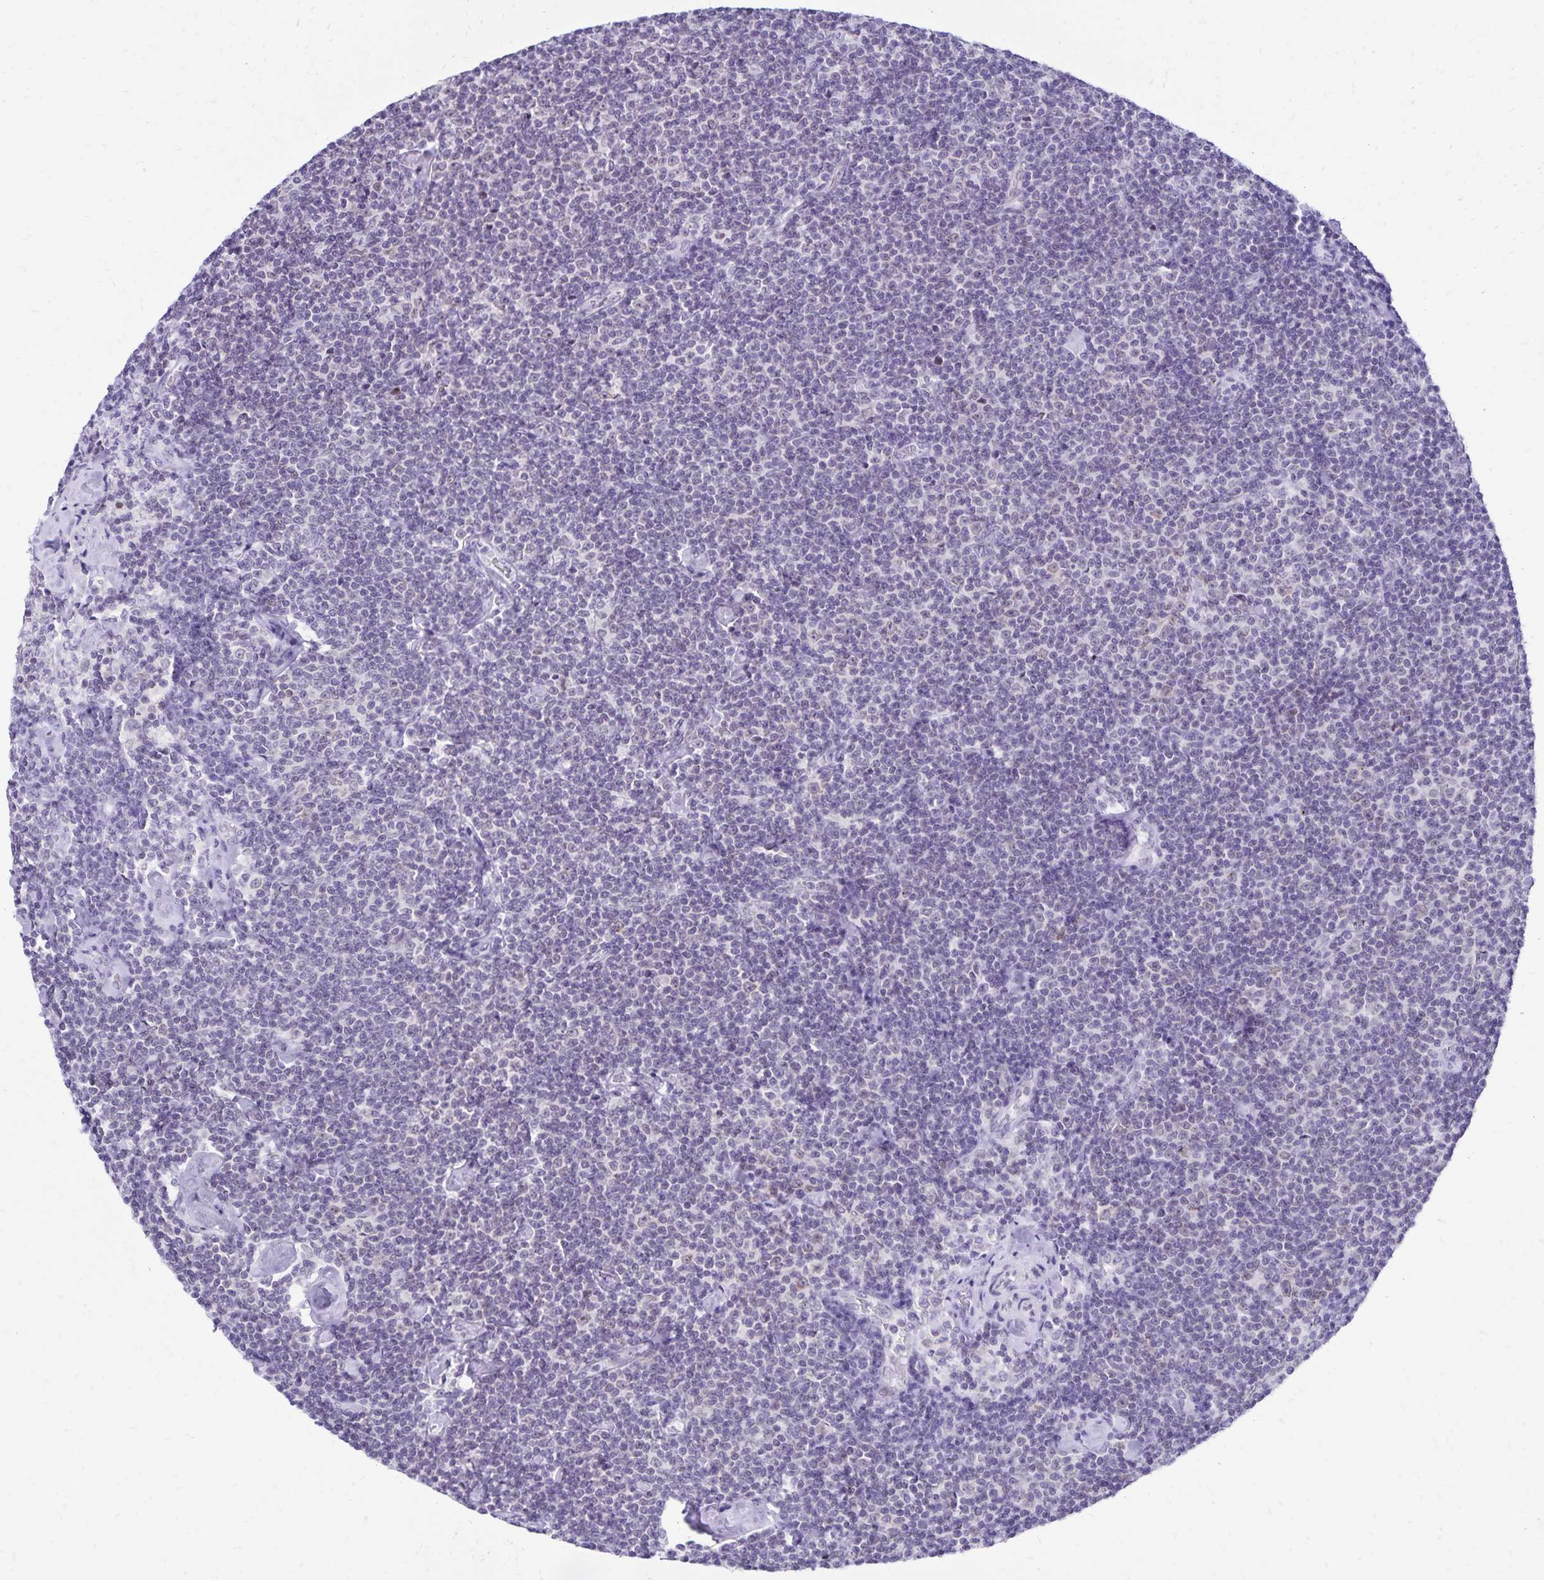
{"staining": {"intensity": "negative", "quantity": "none", "location": "none"}, "tissue": "lymphoma", "cell_type": "Tumor cells", "image_type": "cancer", "snomed": [{"axis": "morphology", "description": "Malignant lymphoma, non-Hodgkin's type, Low grade"}, {"axis": "topography", "description": "Lymph node"}], "caption": "Photomicrograph shows no significant protein expression in tumor cells of lymphoma. (Stains: DAB (3,3'-diaminobenzidine) immunohistochemistry (IHC) with hematoxylin counter stain, Microscopy: brightfield microscopy at high magnification).", "gene": "FAM166C", "patient": {"sex": "male", "age": 81}}